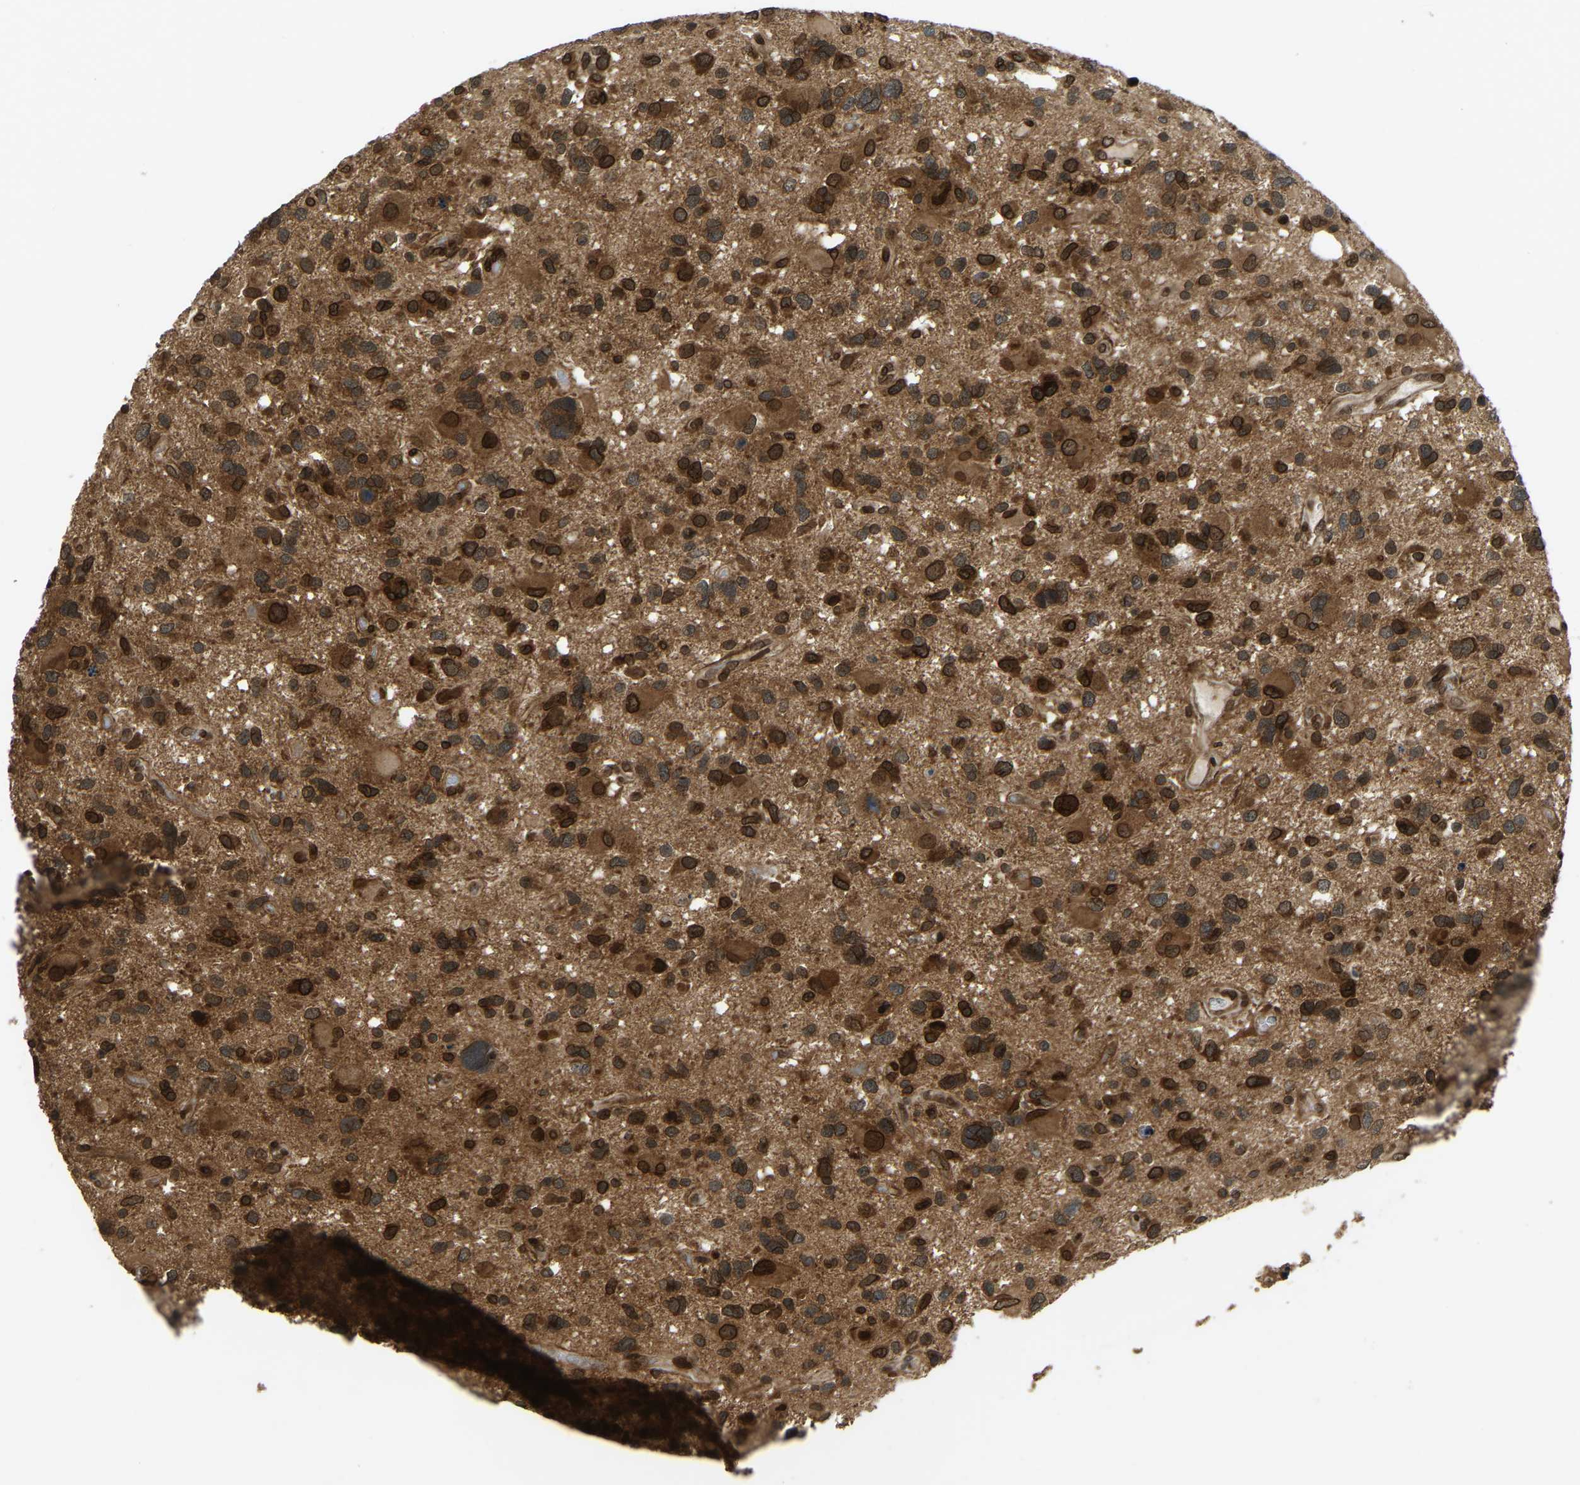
{"staining": {"intensity": "strong", "quantity": "25%-75%", "location": "cytoplasmic/membranous,nuclear"}, "tissue": "glioma", "cell_type": "Tumor cells", "image_type": "cancer", "snomed": [{"axis": "morphology", "description": "Glioma, malignant, High grade"}, {"axis": "topography", "description": "Brain"}], "caption": "Glioma stained with immunohistochemistry (IHC) shows strong cytoplasmic/membranous and nuclear positivity in about 25%-75% of tumor cells.", "gene": "SYNE1", "patient": {"sex": "male", "age": 33}}